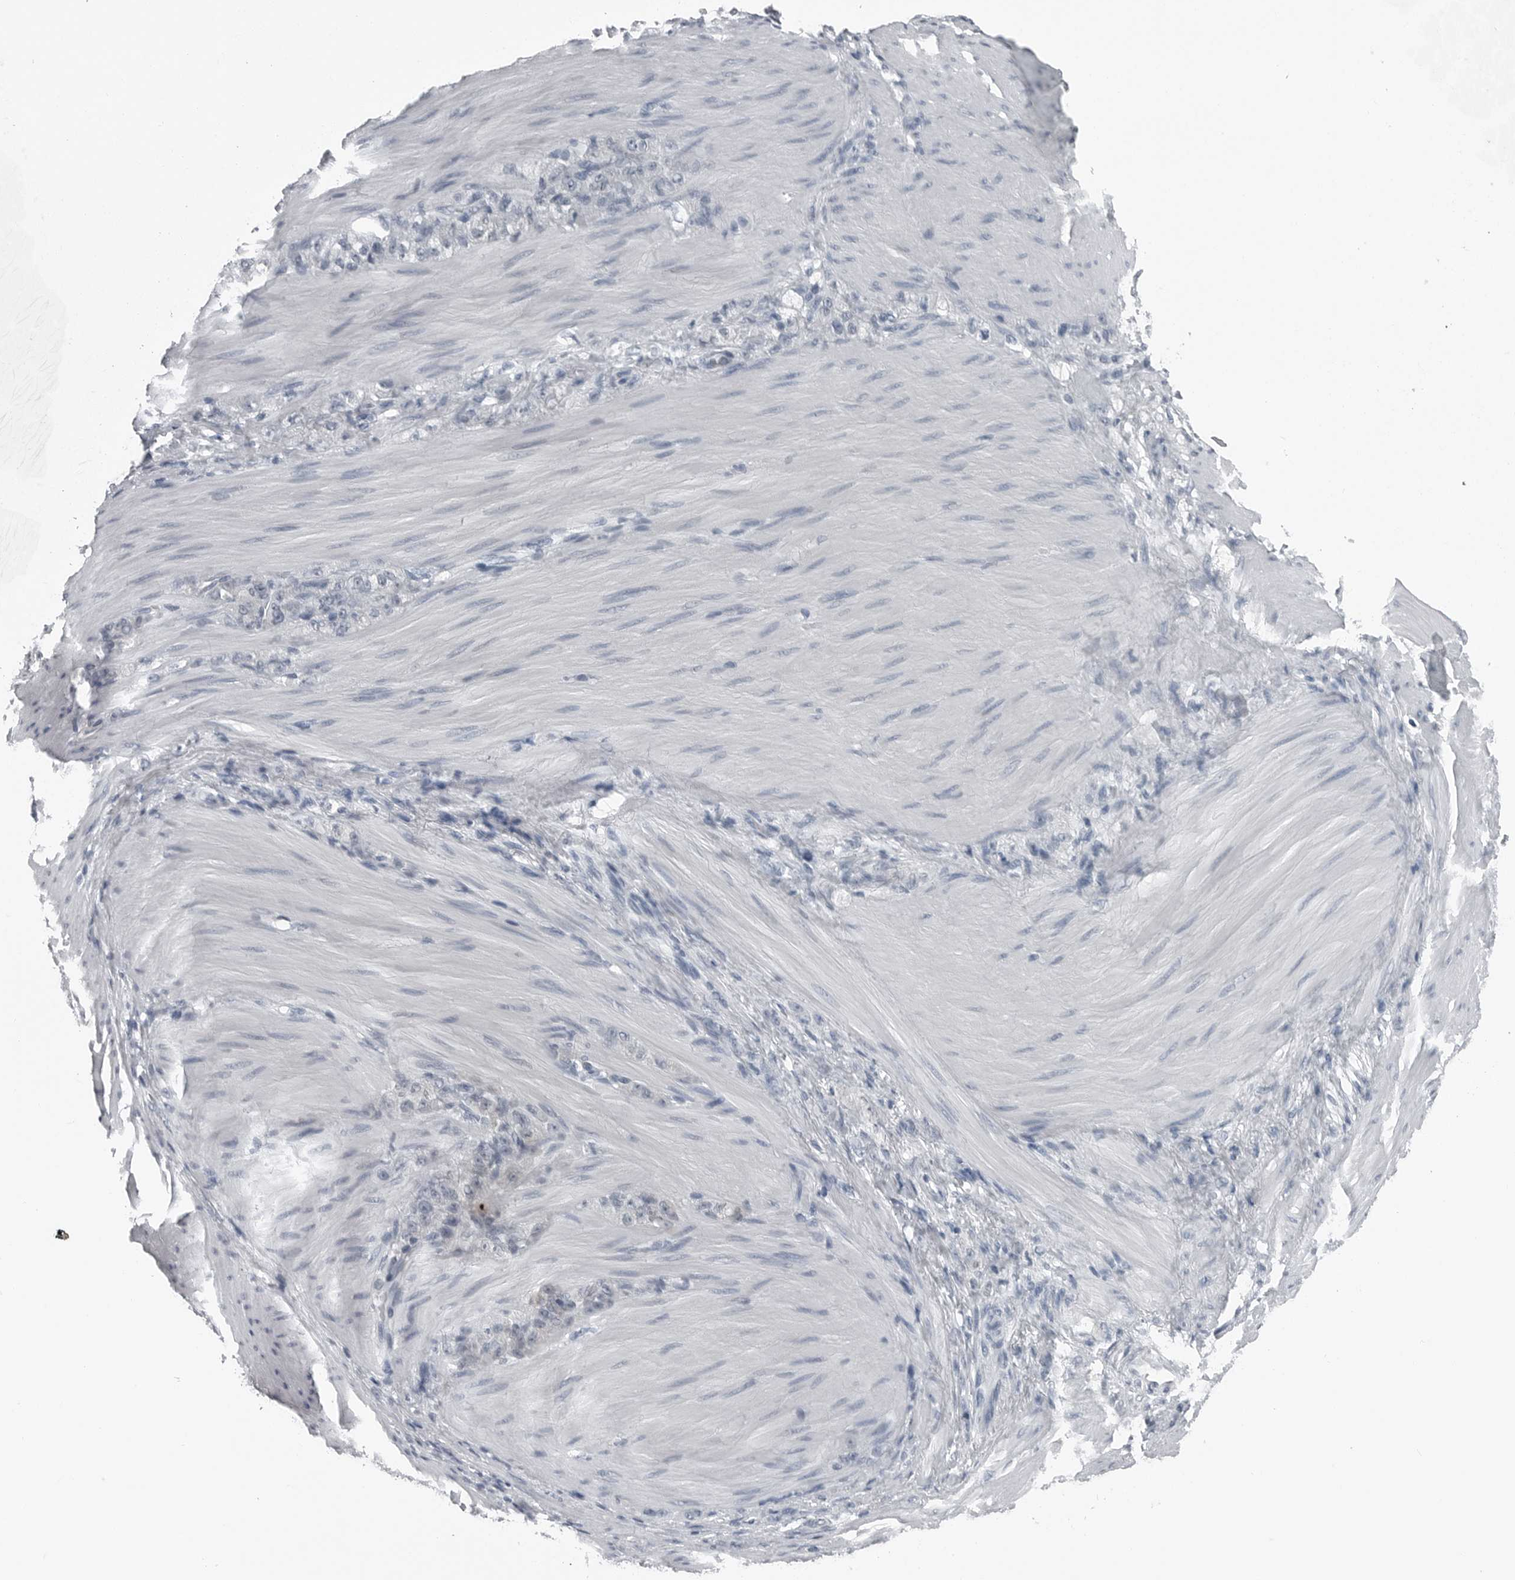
{"staining": {"intensity": "negative", "quantity": "none", "location": "none"}, "tissue": "stomach cancer", "cell_type": "Tumor cells", "image_type": "cancer", "snomed": [{"axis": "morphology", "description": "Normal tissue, NOS"}, {"axis": "morphology", "description": "Adenocarcinoma, NOS"}, {"axis": "topography", "description": "Stomach"}], "caption": "High power microscopy histopathology image of an IHC photomicrograph of stomach cancer (adenocarcinoma), revealing no significant staining in tumor cells.", "gene": "SPINK1", "patient": {"sex": "male", "age": 82}}